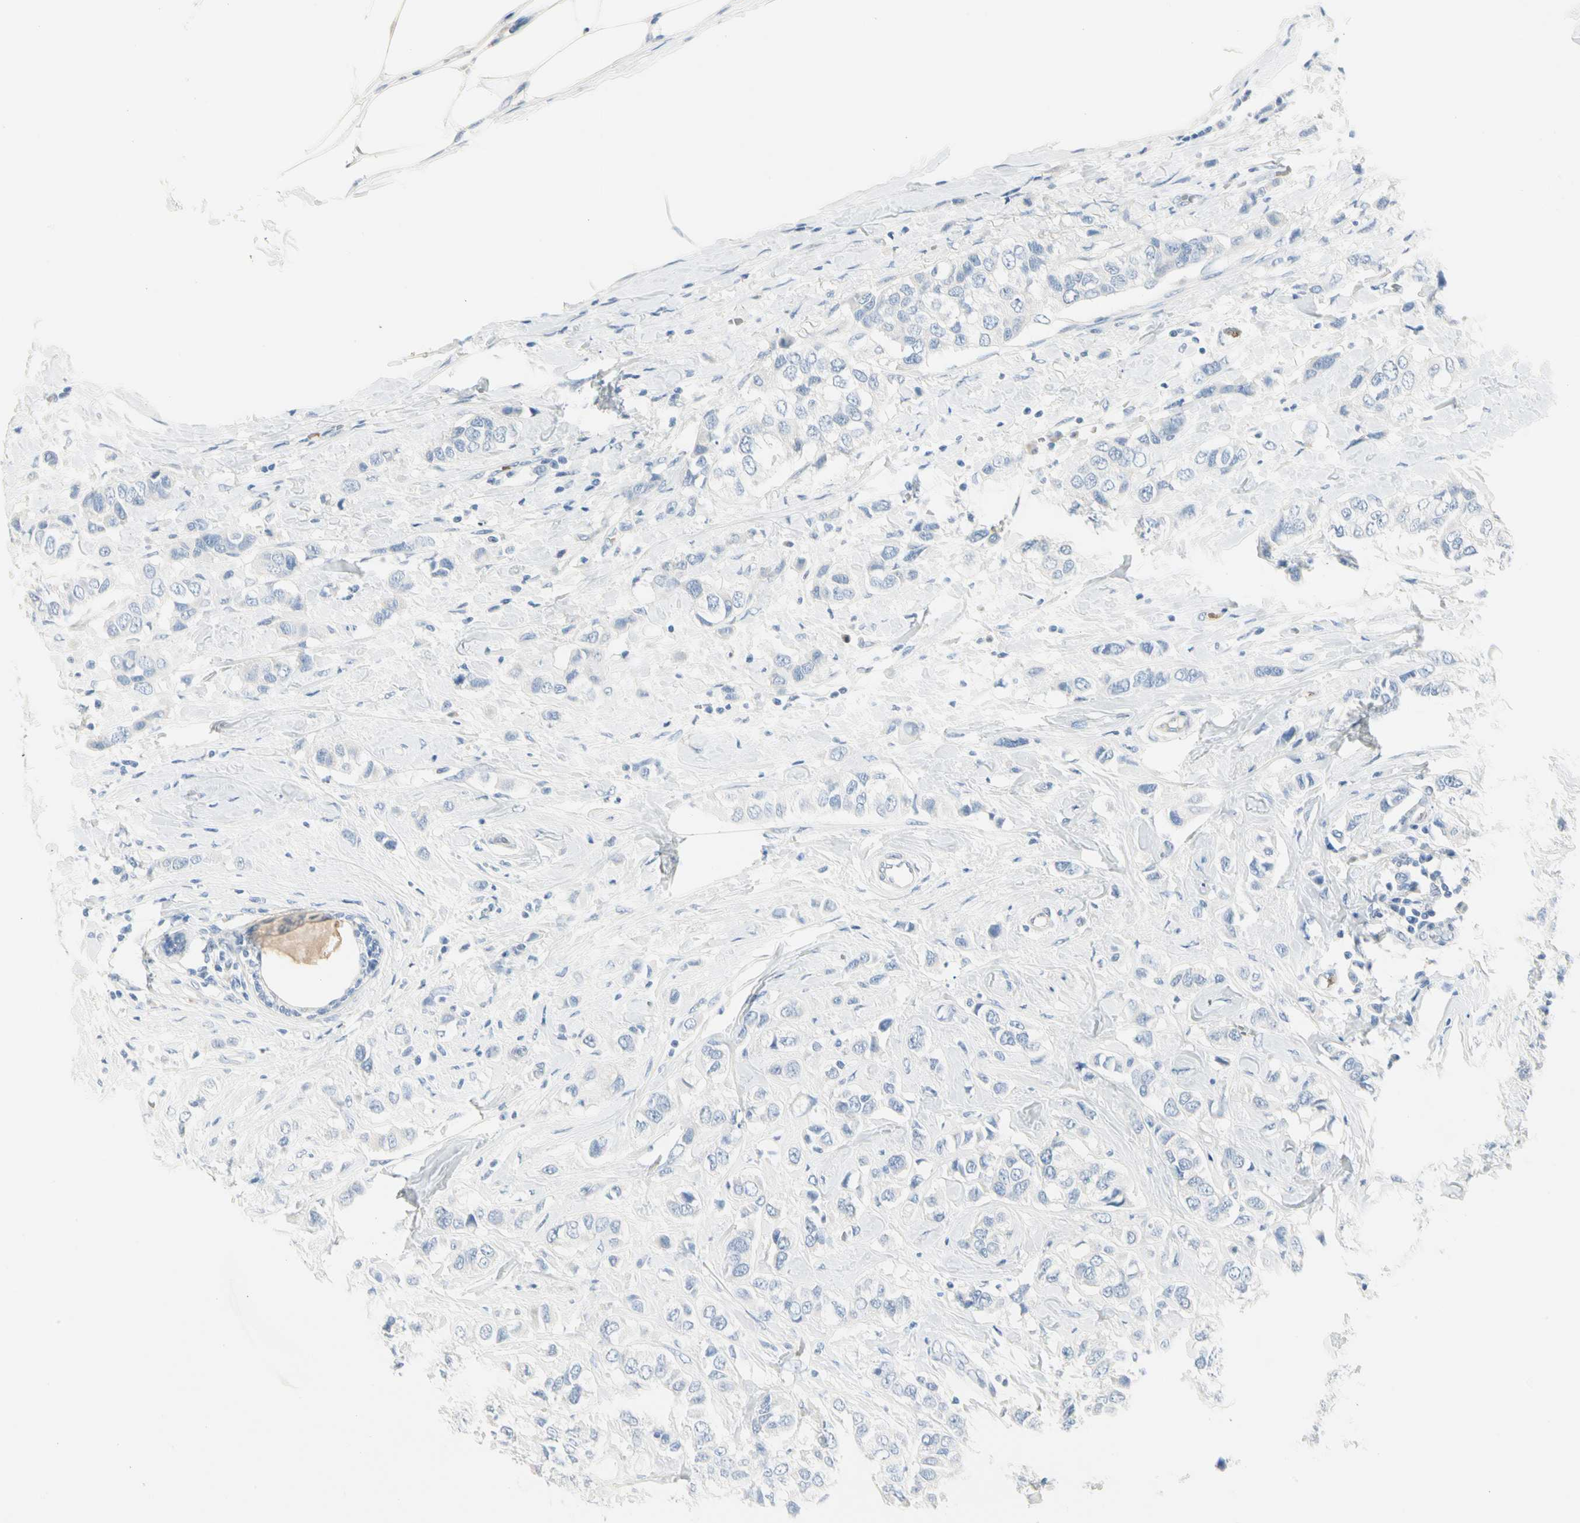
{"staining": {"intensity": "negative", "quantity": "none", "location": "none"}, "tissue": "breast cancer", "cell_type": "Tumor cells", "image_type": "cancer", "snomed": [{"axis": "morphology", "description": "Duct carcinoma"}, {"axis": "topography", "description": "Breast"}], "caption": "DAB immunohistochemical staining of human invasive ductal carcinoma (breast) demonstrates no significant staining in tumor cells. Brightfield microscopy of immunohistochemistry (IHC) stained with DAB (brown) and hematoxylin (blue), captured at high magnification.", "gene": "CA1", "patient": {"sex": "female", "age": 50}}